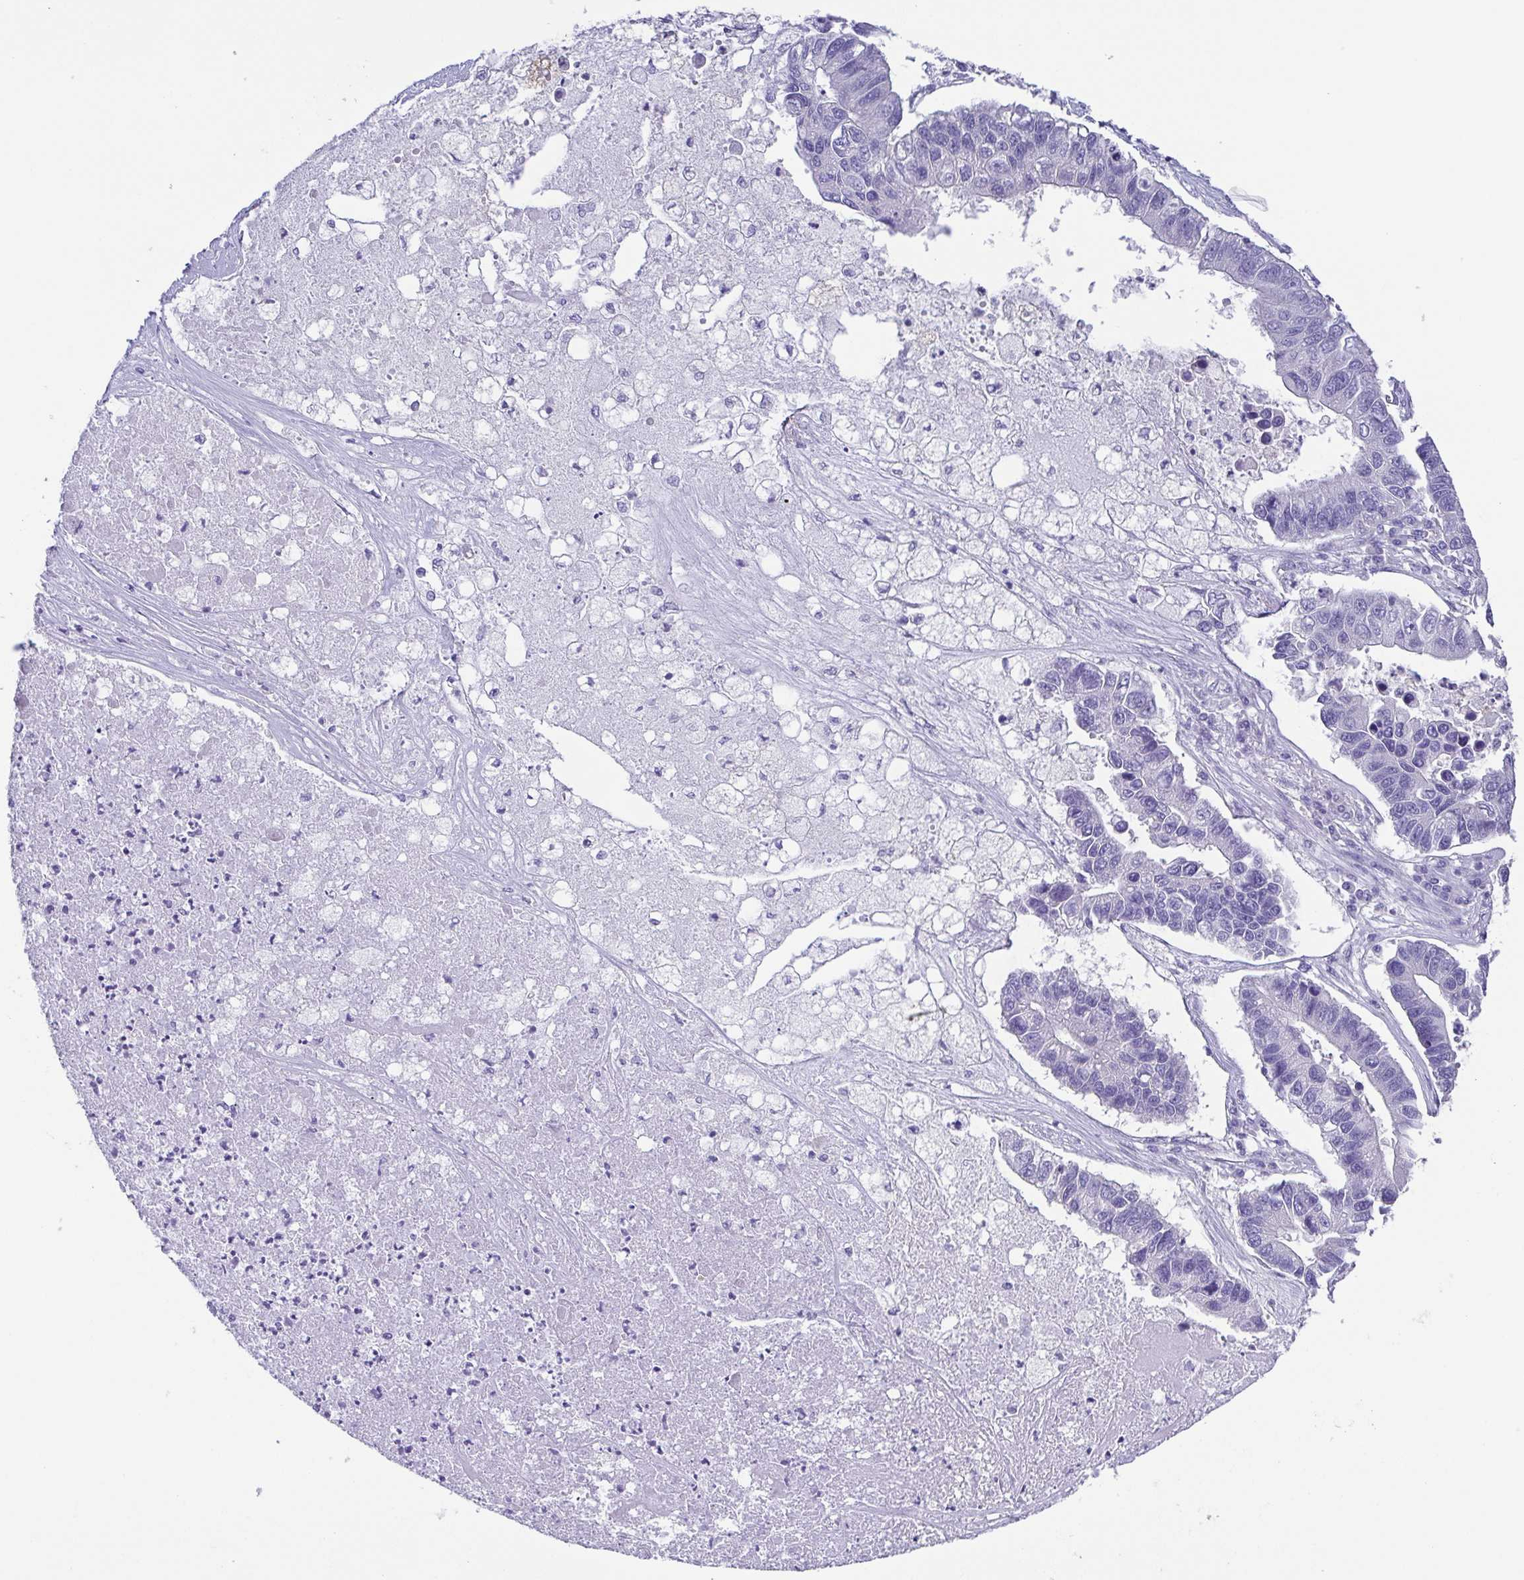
{"staining": {"intensity": "negative", "quantity": "none", "location": "none"}, "tissue": "lung cancer", "cell_type": "Tumor cells", "image_type": "cancer", "snomed": [{"axis": "morphology", "description": "Adenocarcinoma, NOS"}, {"axis": "topography", "description": "Bronchus"}, {"axis": "topography", "description": "Lung"}], "caption": "High magnification brightfield microscopy of lung cancer stained with DAB (3,3'-diaminobenzidine) (brown) and counterstained with hematoxylin (blue): tumor cells show no significant expression.", "gene": "PKDREJ", "patient": {"sex": "female", "age": 51}}